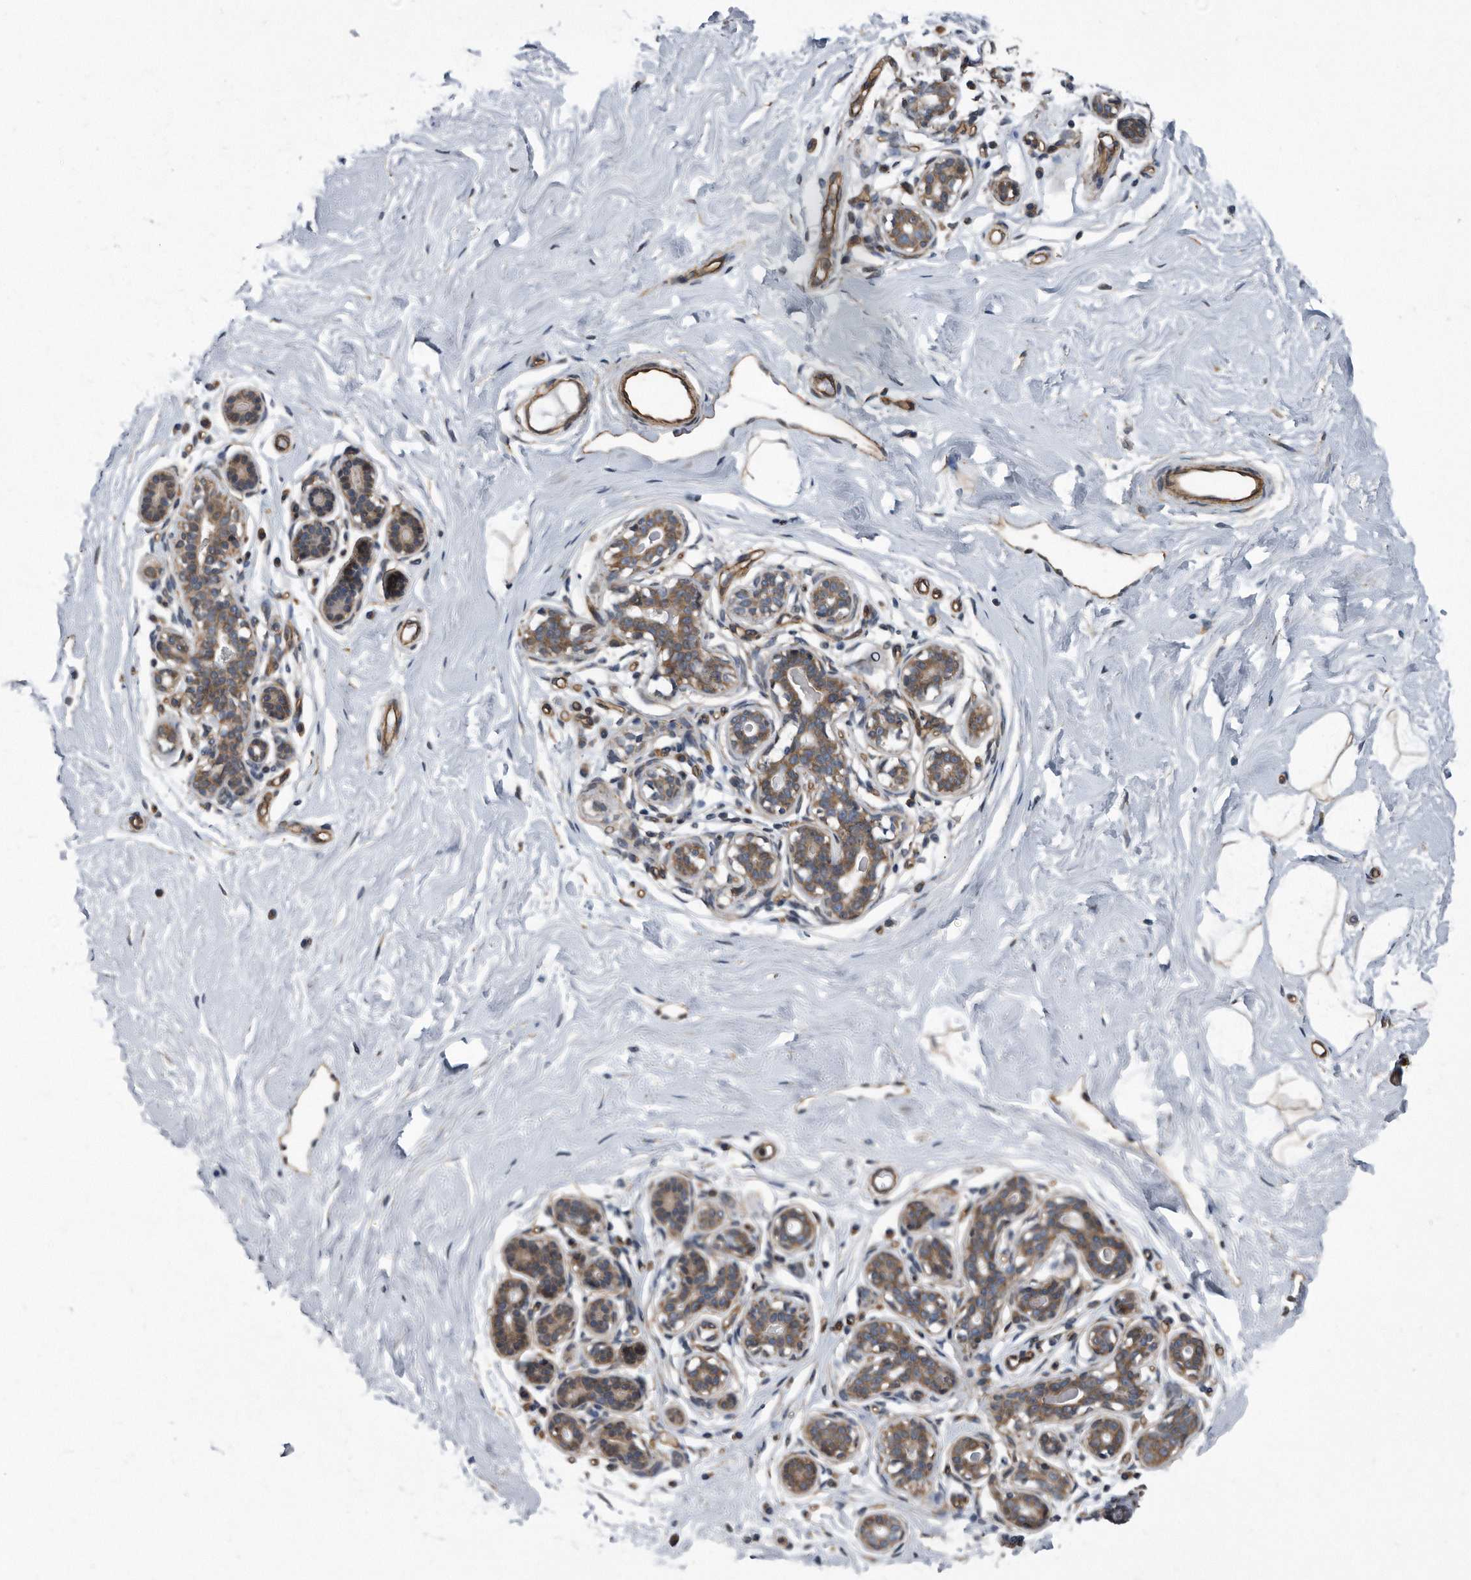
{"staining": {"intensity": "negative", "quantity": "none", "location": "none"}, "tissue": "breast", "cell_type": "Adipocytes", "image_type": "normal", "snomed": [{"axis": "morphology", "description": "Normal tissue, NOS"}, {"axis": "morphology", "description": "Adenoma, NOS"}, {"axis": "topography", "description": "Breast"}], "caption": "Immunohistochemical staining of normal breast shows no significant staining in adipocytes. The staining is performed using DAB brown chromogen with nuclei counter-stained in using hematoxylin.", "gene": "ARMCX1", "patient": {"sex": "female", "age": 23}}